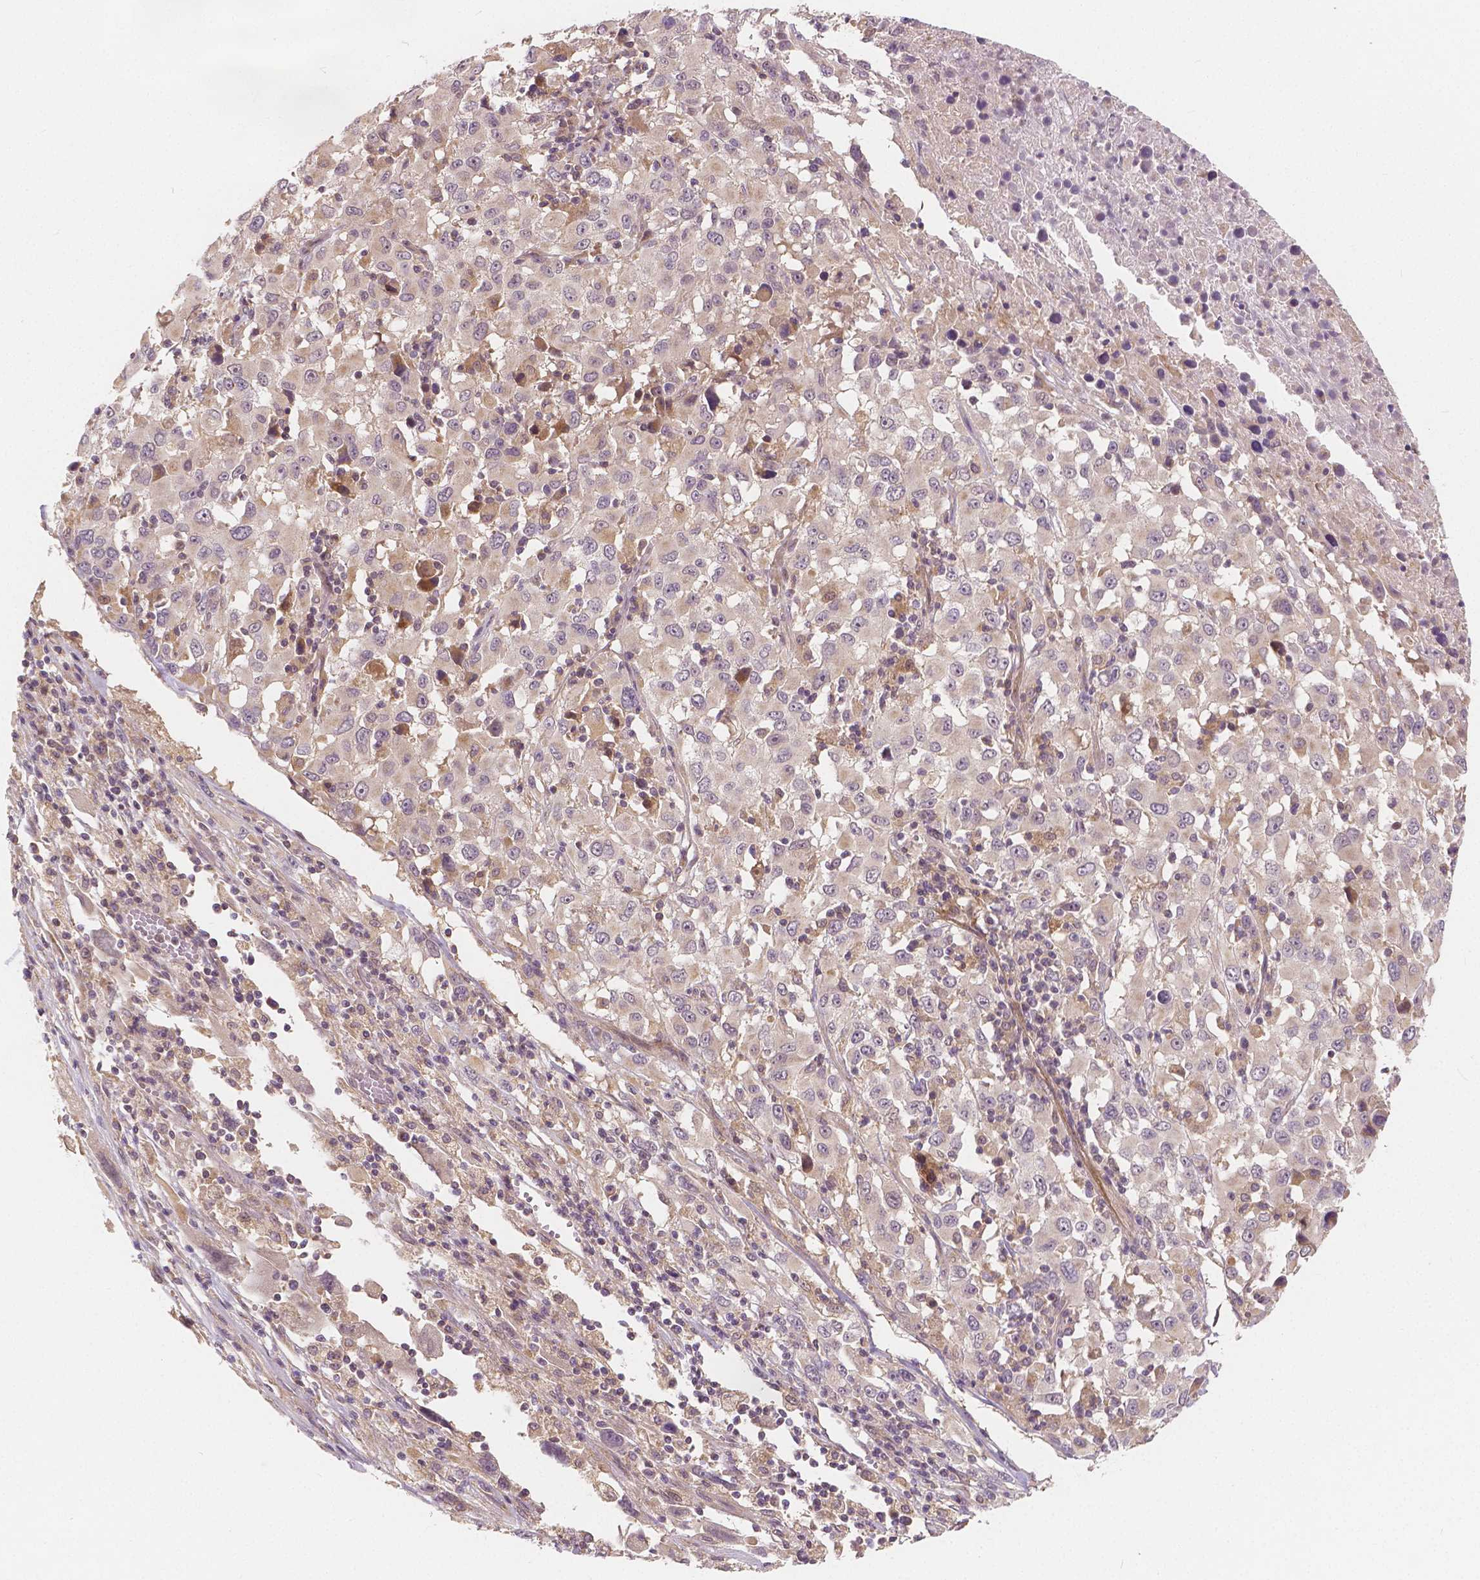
{"staining": {"intensity": "negative", "quantity": "none", "location": "none"}, "tissue": "melanoma", "cell_type": "Tumor cells", "image_type": "cancer", "snomed": [{"axis": "morphology", "description": "Malignant melanoma, Metastatic site"}, {"axis": "topography", "description": "Soft tissue"}], "caption": "This photomicrograph is of malignant melanoma (metastatic site) stained with immunohistochemistry to label a protein in brown with the nuclei are counter-stained blue. There is no expression in tumor cells.", "gene": "SNX12", "patient": {"sex": "male", "age": 50}}